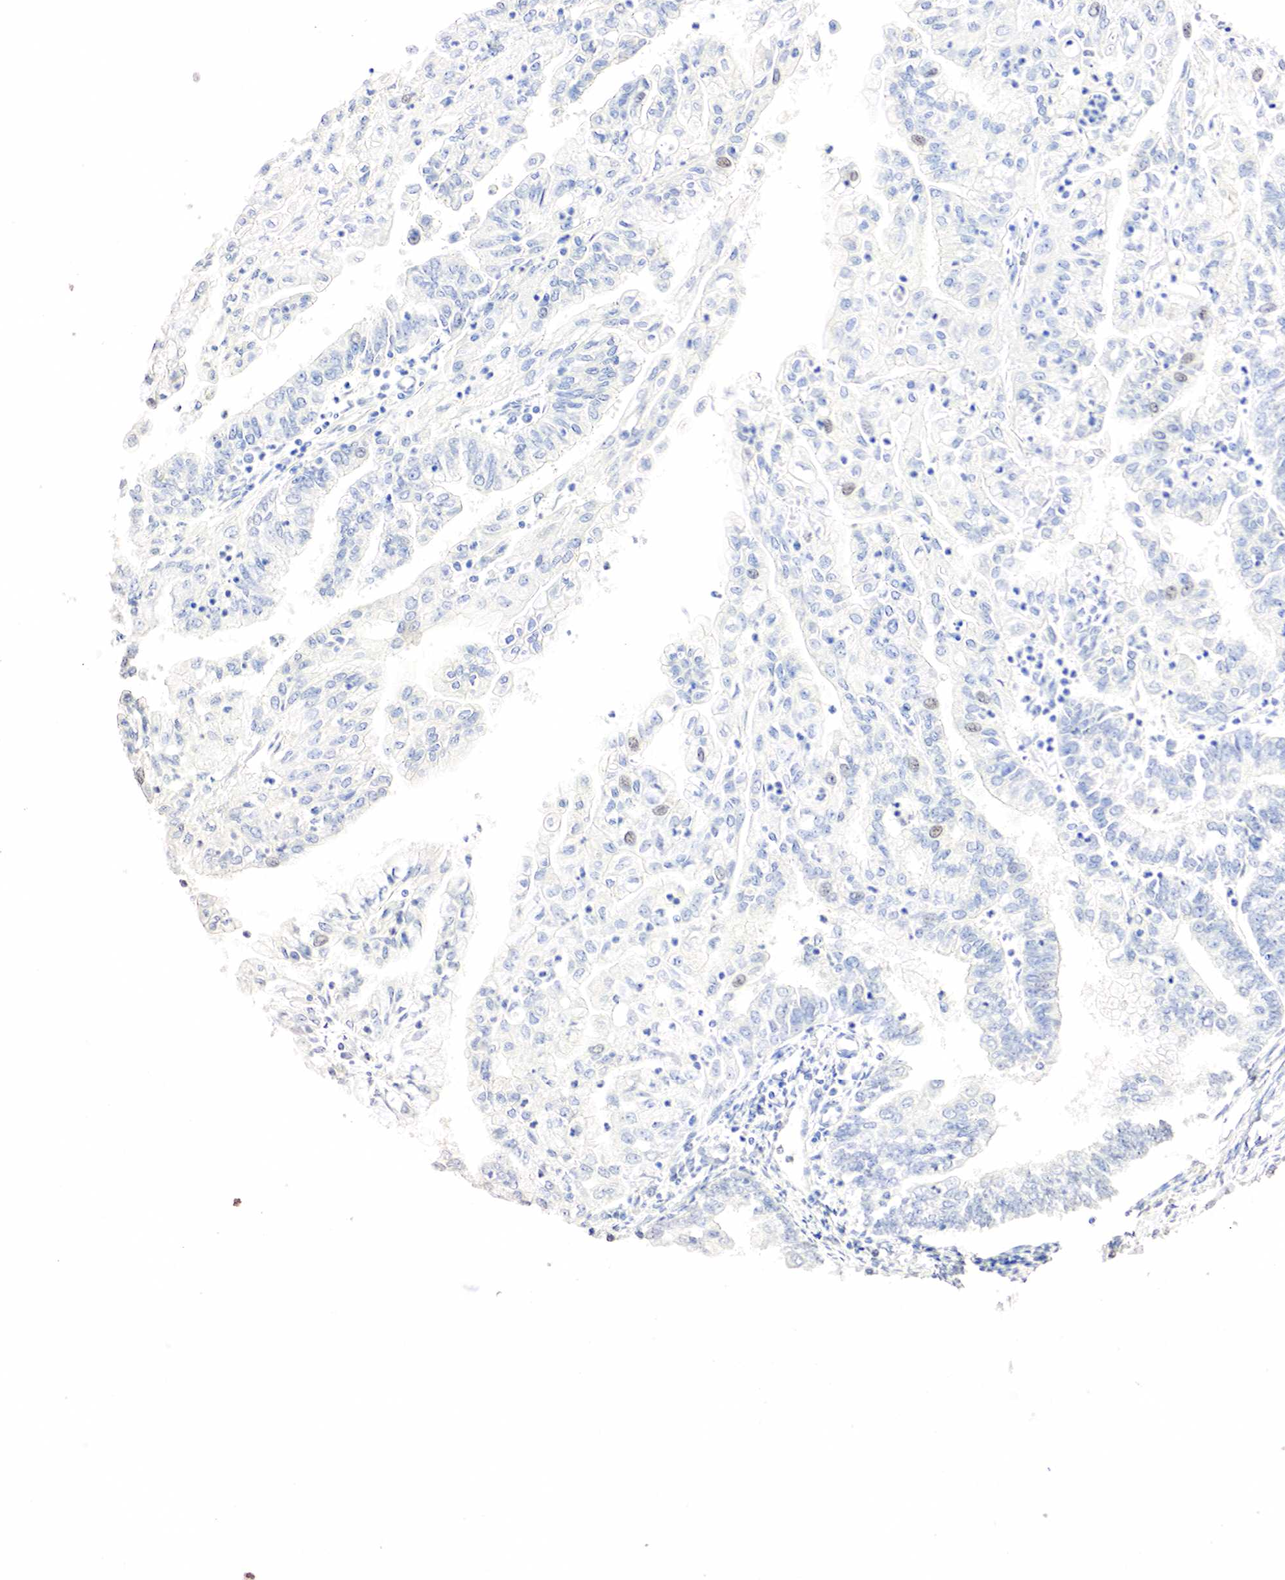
{"staining": {"intensity": "weak", "quantity": "<25%", "location": "nuclear"}, "tissue": "endometrial cancer", "cell_type": "Tumor cells", "image_type": "cancer", "snomed": [{"axis": "morphology", "description": "Adenocarcinoma, NOS"}, {"axis": "topography", "description": "Endometrium"}], "caption": "IHC of endometrial adenocarcinoma exhibits no positivity in tumor cells.", "gene": "SST", "patient": {"sex": "female", "age": 75}}